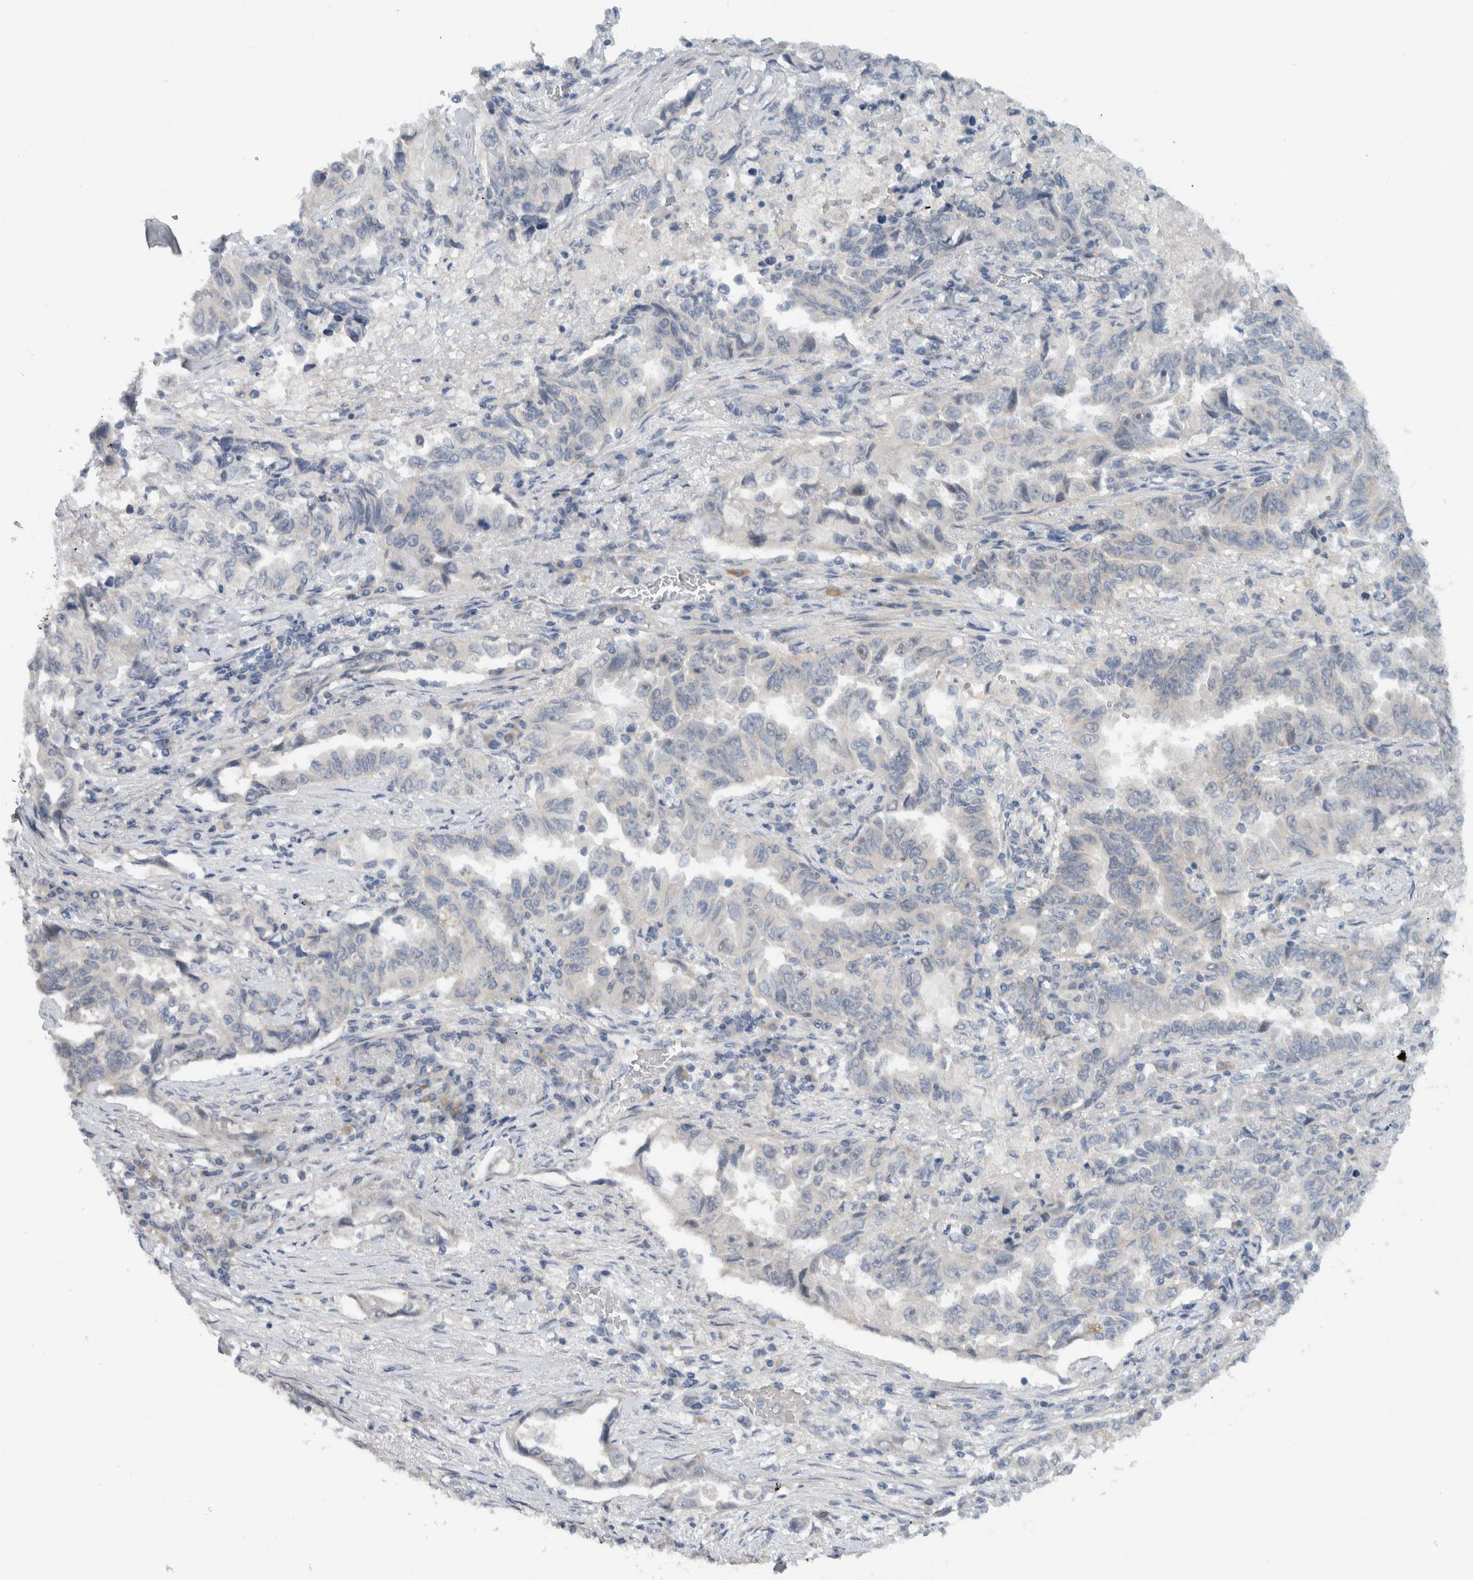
{"staining": {"intensity": "negative", "quantity": "none", "location": "none"}, "tissue": "lung cancer", "cell_type": "Tumor cells", "image_type": "cancer", "snomed": [{"axis": "morphology", "description": "Adenocarcinoma, NOS"}, {"axis": "topography", "description": "Lung"}], "caption": "High power microscopy image of an IHC image of adenocarcinoma (lung), revealing no significant staining in tumor cells. The staining was performed using DAB to visualize the protein expression in brown, while the nuclei were stained in blue with hematoxylin (Magnification: 20x).", "gene": "MPRIP", "patient": {"sex": "female", "age": 51}}